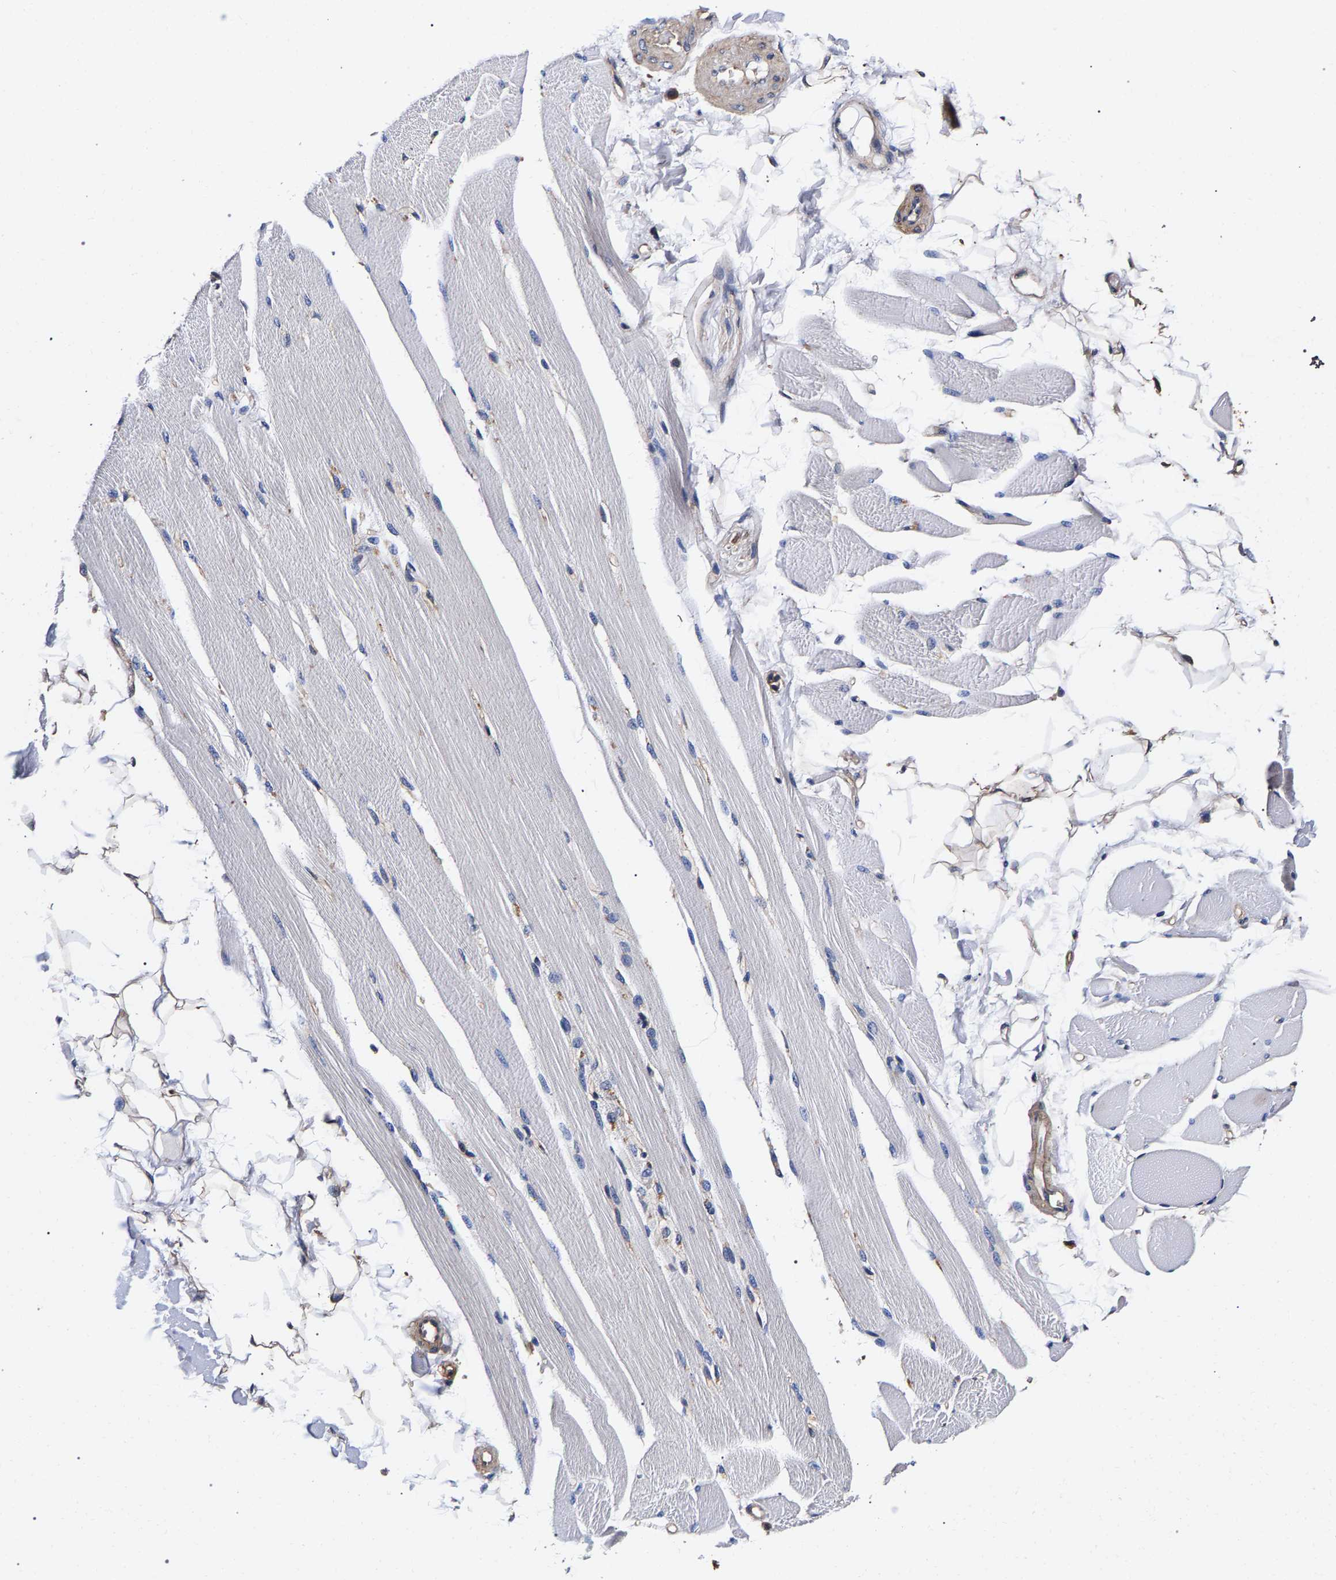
{"staining": {"intensity": "negative", "quantity": "none", "location": "none"}, "tissue": "skeletal muscle", "cell_type": "Myocytes", "image_type": "normal", "snomed": [{"axis": "morphology", "description": "Normal tissue, NOS"}, {"axis": "topography", "description": "Skeletal muscle"}, {"axis": "topography", "description": "Peripheral nerve tissue"}], "caption": "Protein analysis of normal skeletal muscle shows no significant positivity in myocytes.", "gene": "MARCHF7", "patient": {"sex": "female", "age": 84}}